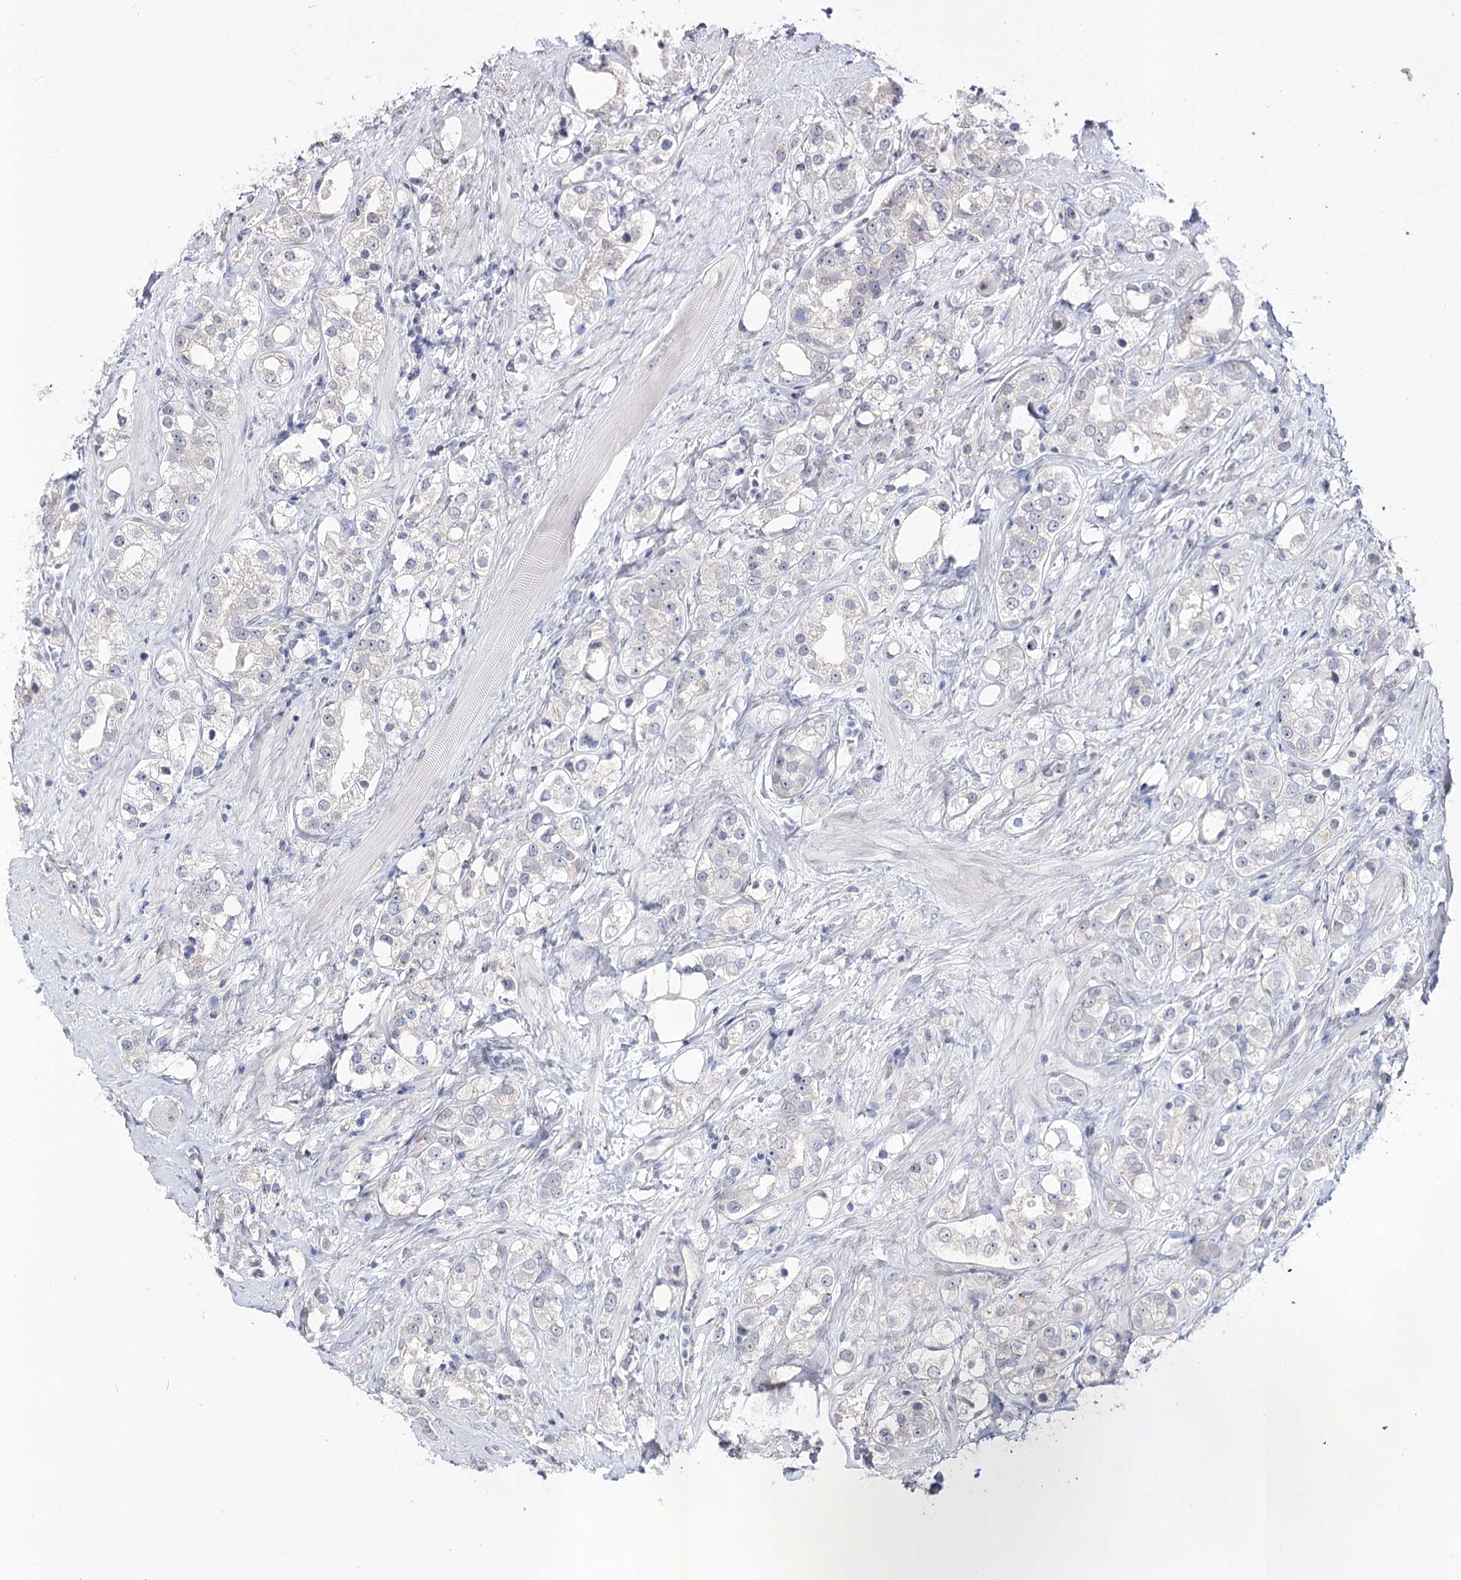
{"staining": {"intensity": "negative", "quantity": "none", "location": "none"}, "tissue": "prostate cancer", "cell_type": "Tumor cells", "image_type": "cancer", "snomed": [{"axis": "morphology", "description": "Adenocarcinoma, NOS"}, {"axis": "topography", "description": "Prostate"}], "caption": "Immunohistochemical staining of human prostate cancer (adenocarcinoma) exhibits no significant positivity in tumor cells. The staining was performed using DAB to visualize the protein expression in brown, while the nuclei were stained in blue with hematoxylin (Magnification: 20x).", "gene": "ATP10B", "patient": {"sex": "male", "age": 79}}